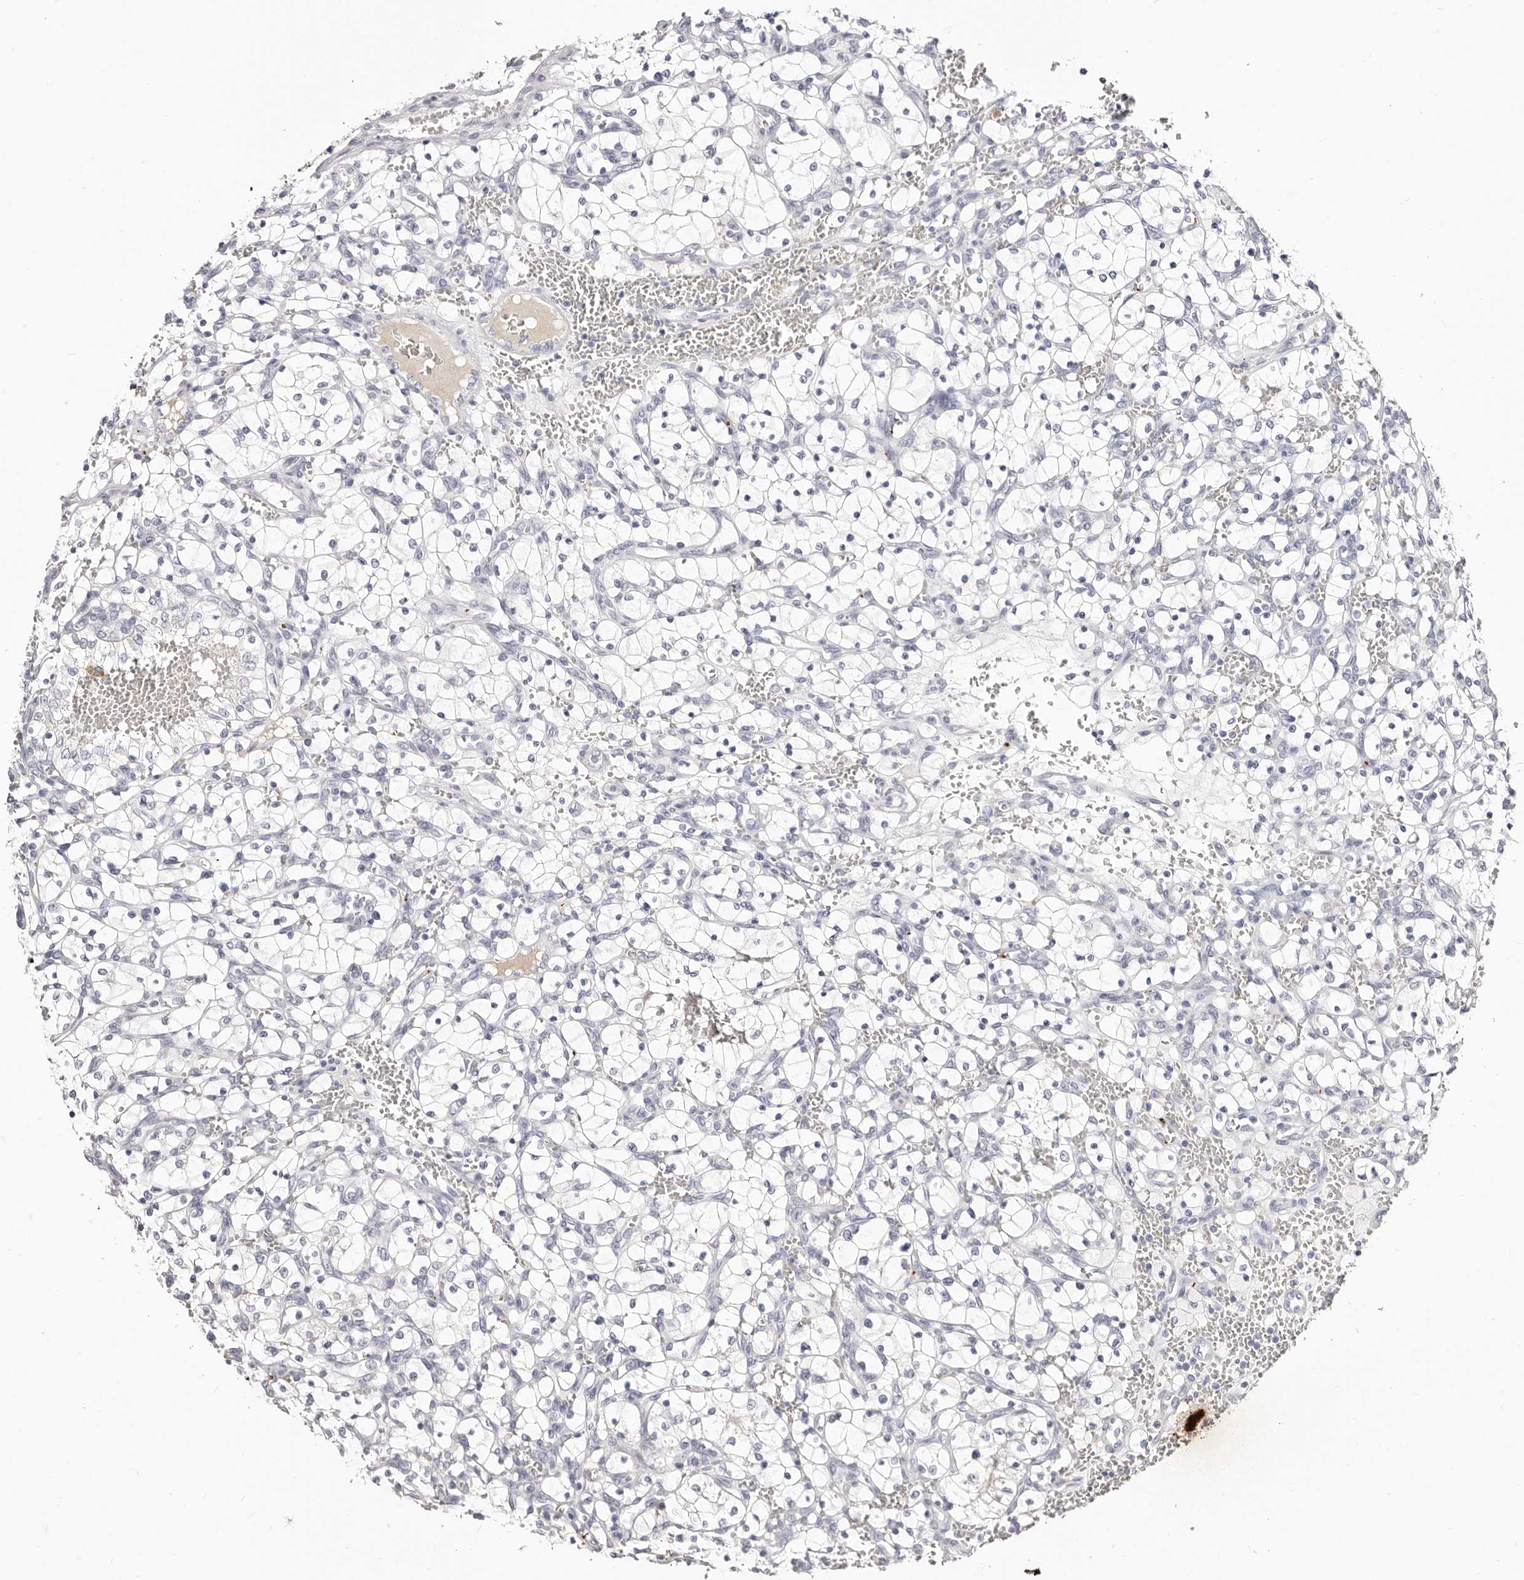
{"staining": {"intensity": "negative", "quantity": "none", "location": "none"}, "tissue": "renal cancer", "cell_type": "Tumor cells", "image_type": "cancer", "snomed": [{"axis": "morphology", "description": "Adenocarcinoma, NOS"}, {"axis": "topography", "description": "Kidney"}], "caption": "An immunohistochemistry histopathology image of adenocarcinoma (renal) is shown. There is no staining in tumor cells of adenocarcinoma (renal).", "gene": "PF4", "patient": {"sex": "female", "age": 69}}